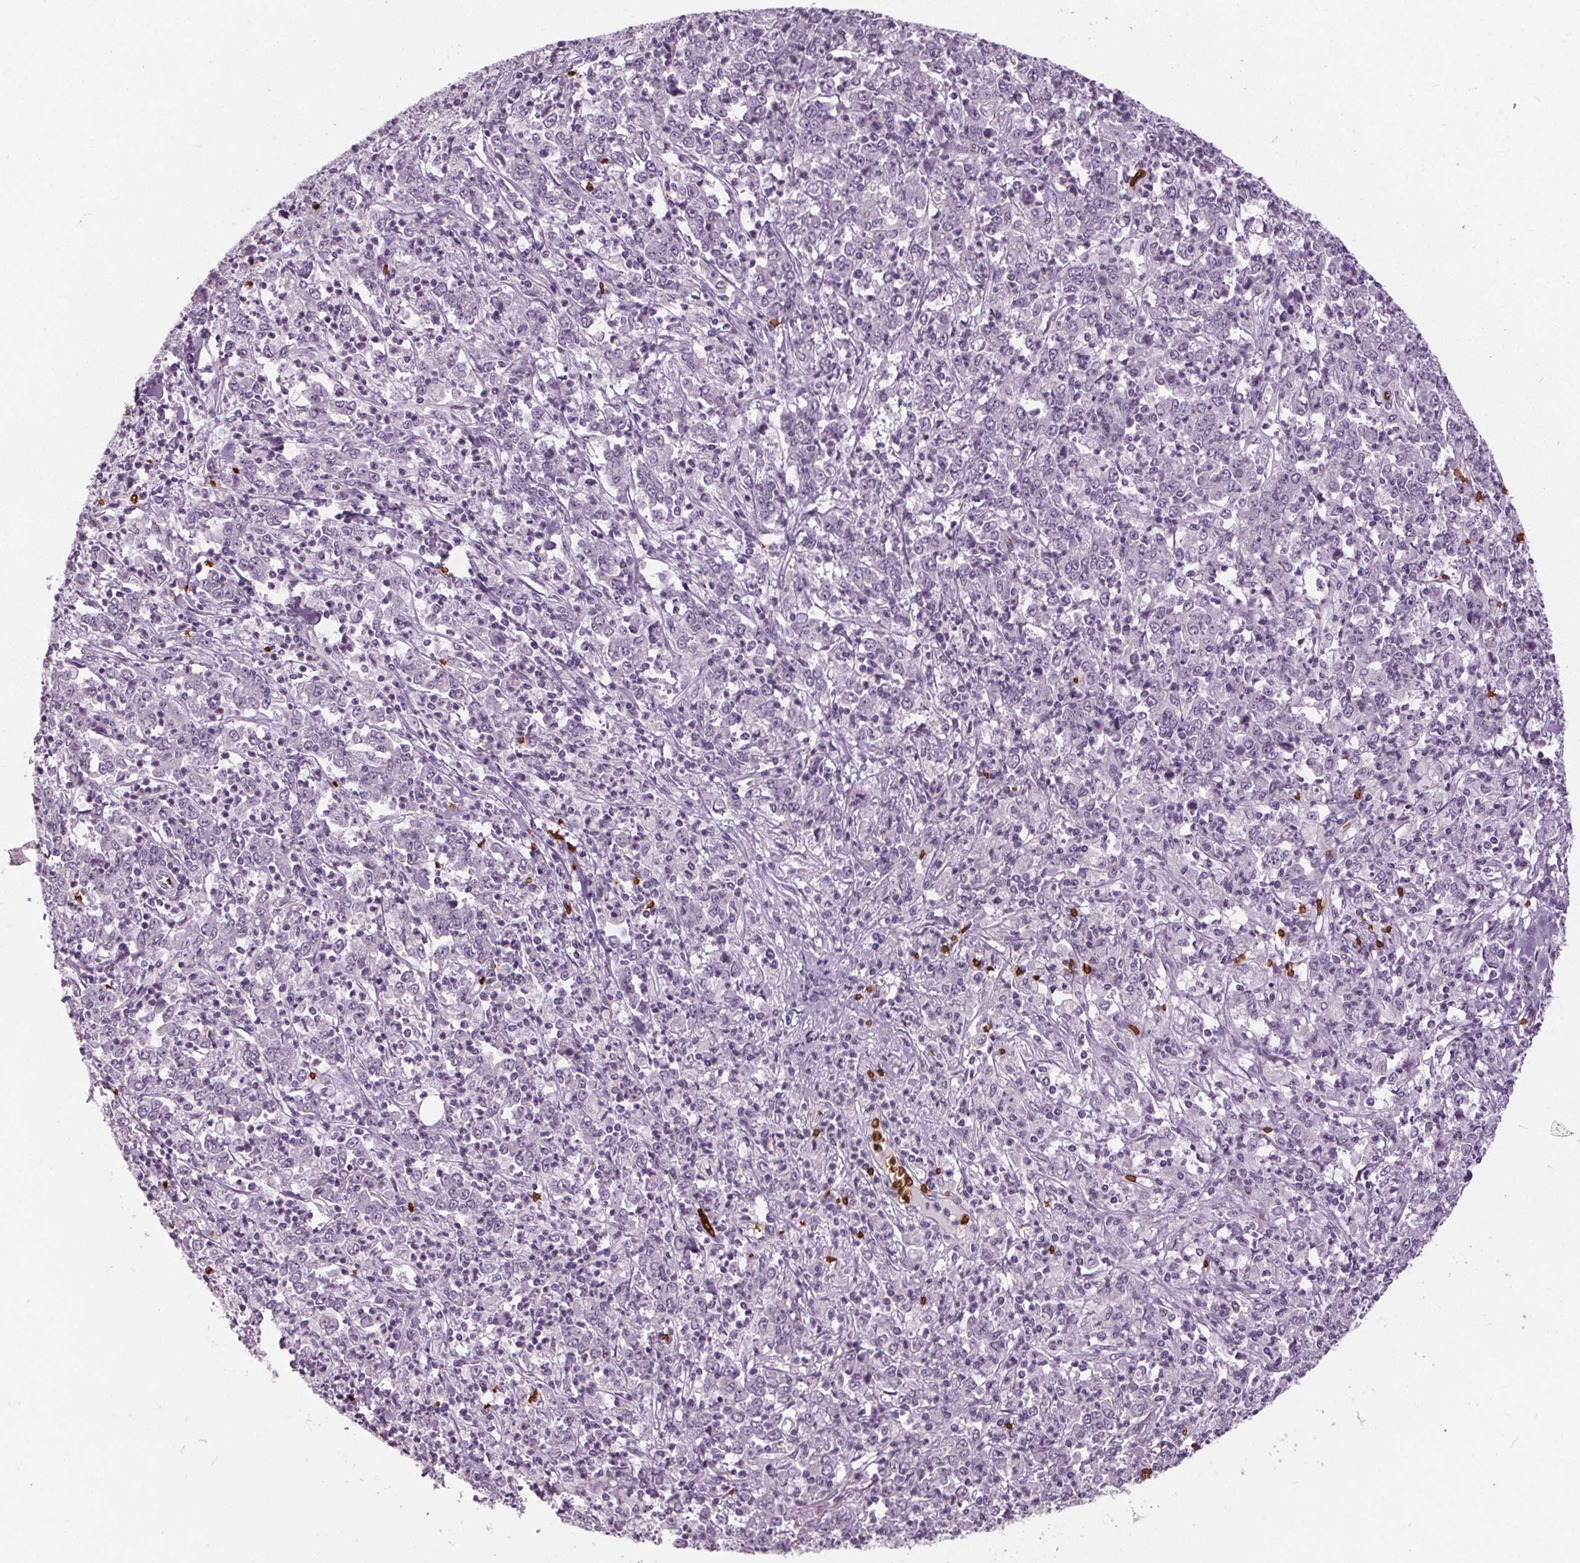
{"staining": {"intensity": "negative", "quantity": "none", "location": "none"}, "tissue": "stomach cancer", "cell_type": "Tumor cells", "image_type": "cancer", "snomed": [{"axis": "morphology", "description": "Adenocarcinoma, NOS"}, {"axis": "topography", "description": "Stomach, lower"}], "caption": "Stomach adenocarcinoma stained for a protein using immunohistochemistry displays no positivity tumor cells.", "gene": "SLC4A1", "patient": {"sex": "female", "age": 71}}